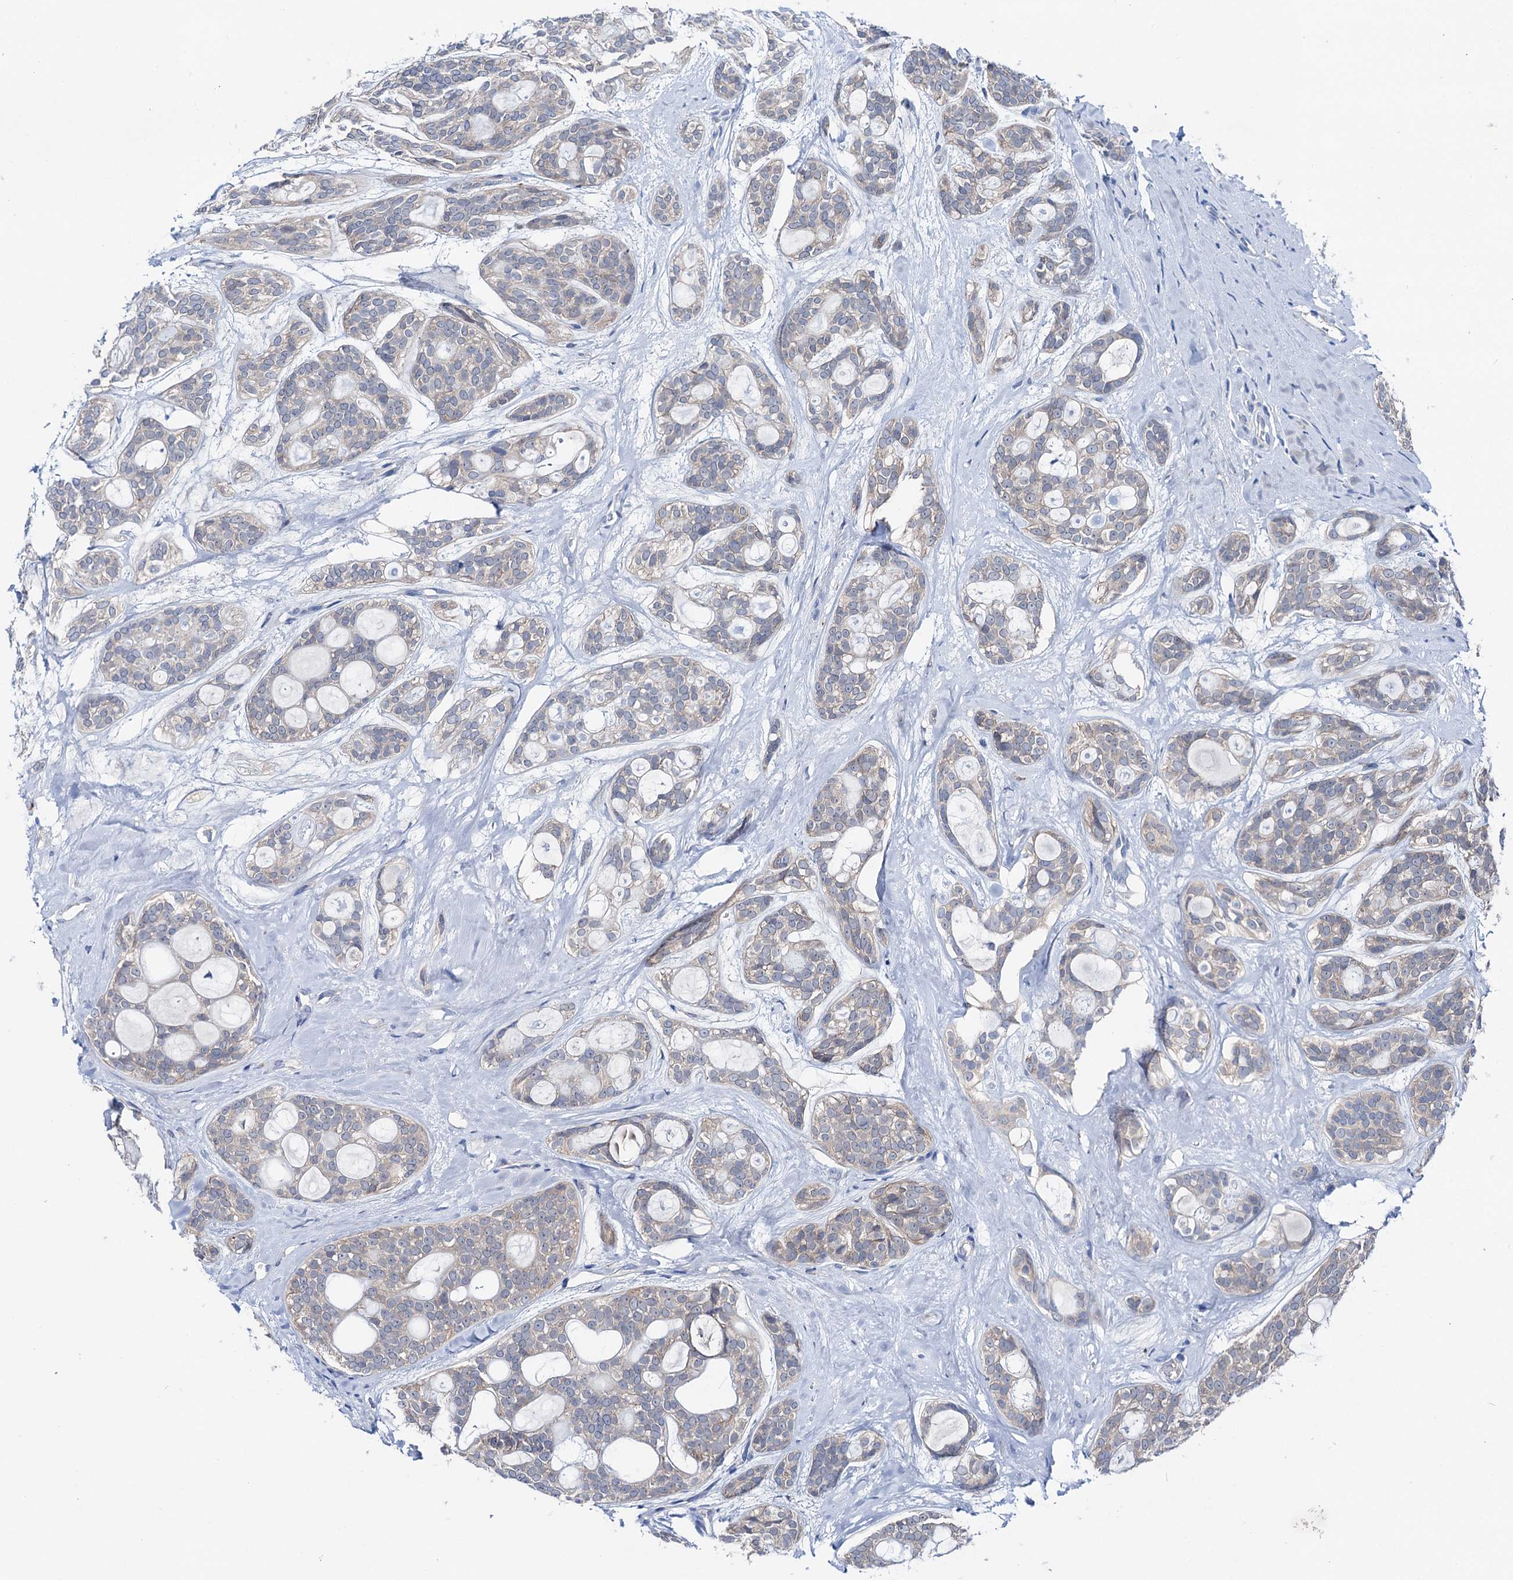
{"staining": {"intensity": "negative", "quantity": "none", "location": "none"}, "tissue": "head and neck cancer", "cell_type": "Tumor cells", "image_type": "cancer", "snomed": [{"axis": "morphology", "description": "Adenocarcinoma, NOS"}, {"axis": "topography", "description": "Head-Neck"}], "caption": "Protein analysis of head and neck adenocarcinoma reveals no significant staining in tumor cells.", "gene": "SHROOM1", "patient": {"sex": "male", "age": 66}}